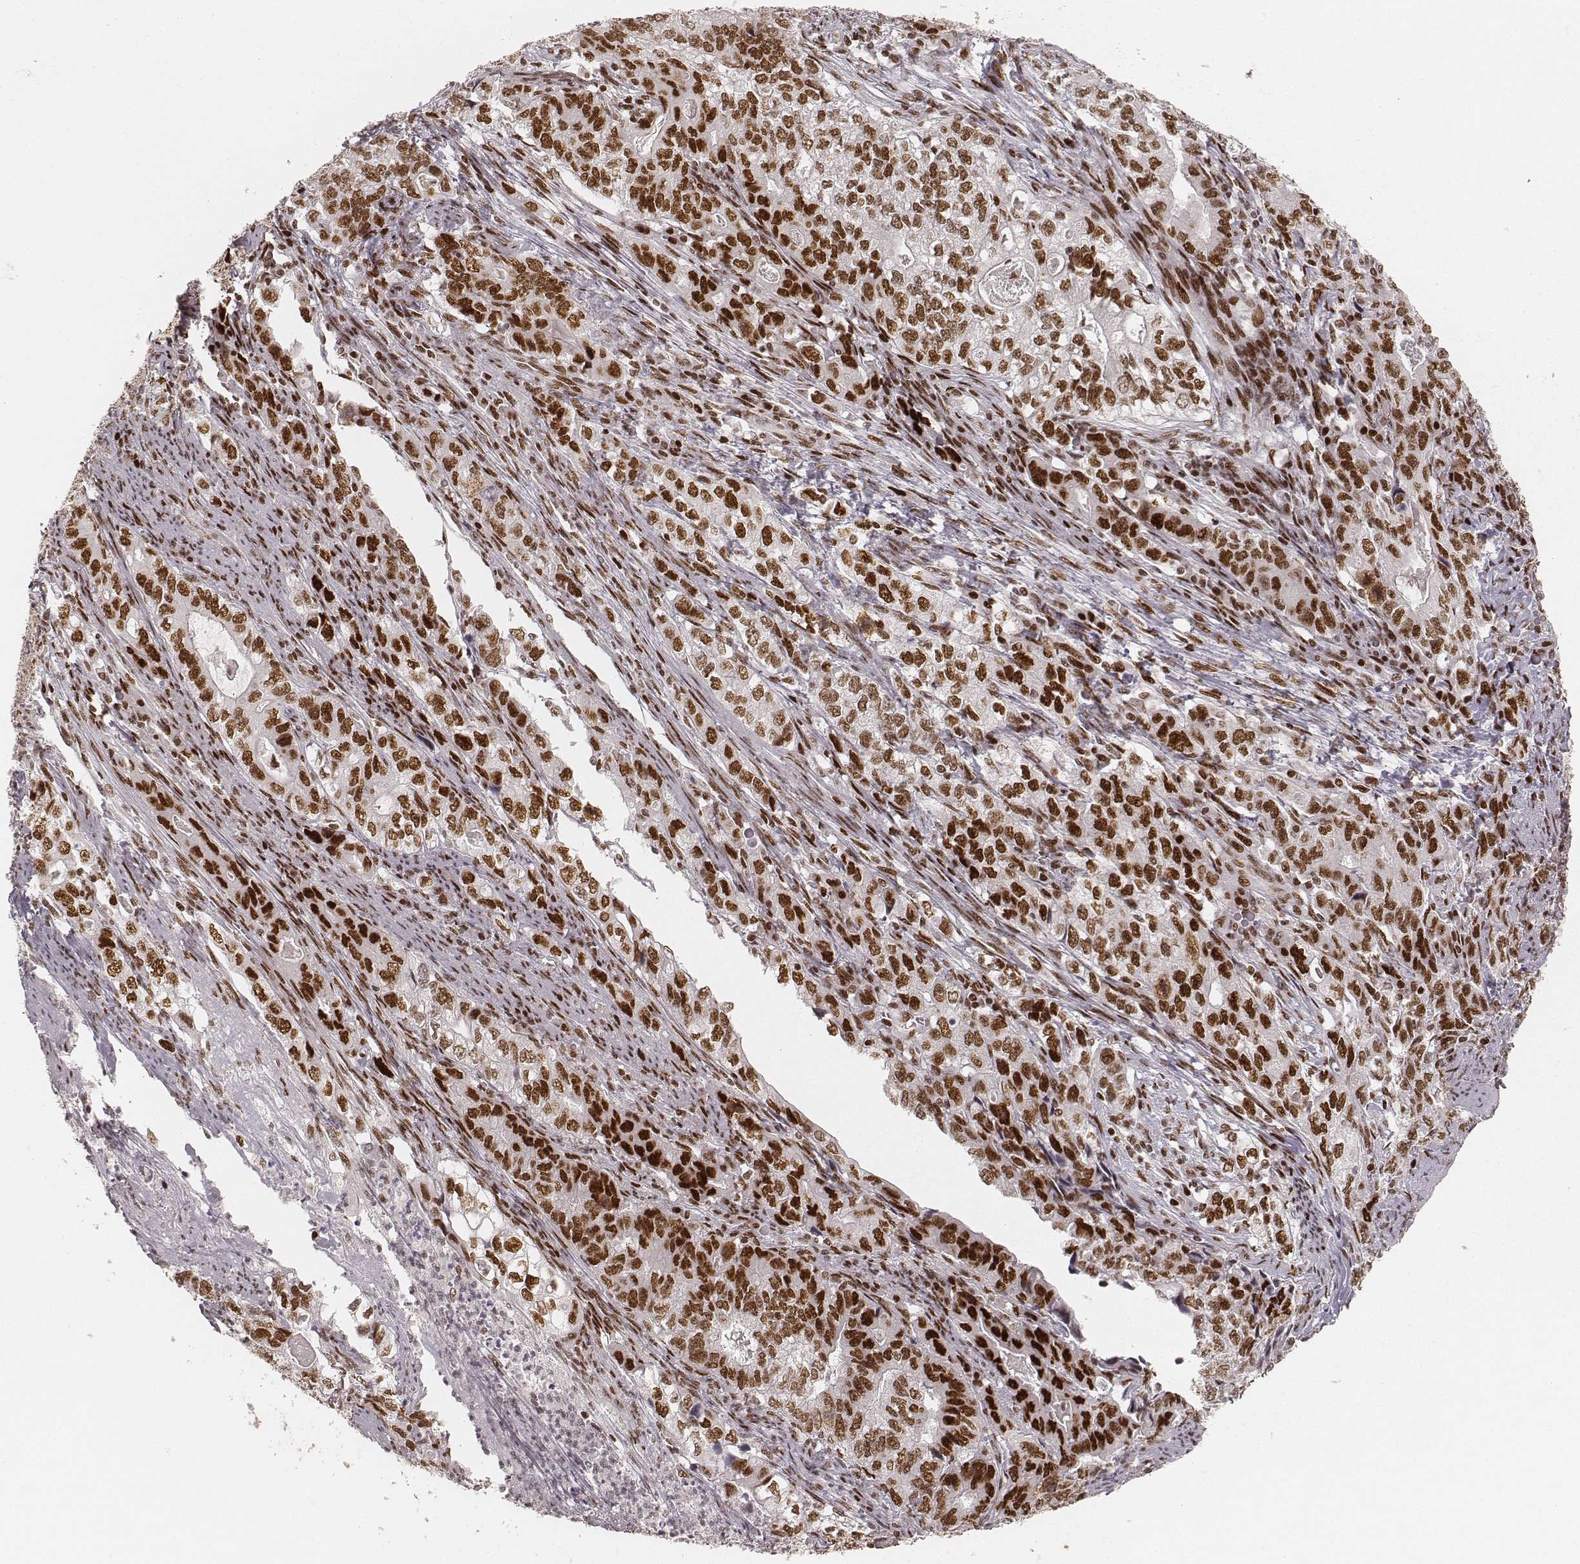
{"staining": {"intensity": "strong", "quantity": ">75%", "location": "nuclear"}, "tissue": "stomach cancer", "cell_type": "Tumor cells", "image_type": "cancer", "snomed": [{"axis": "morphology", "description": "Adenocarcinoma, NOS"}, {"axis": "topography", "description": "Stomach, lower"}], "caption": "A brown stain highlights strong nuclear positivity of a protein in adenocarcinoma (stomach) tumor cells.", "gene": "HNRNPC", "patient": {"sex": "female", "age": 72}}